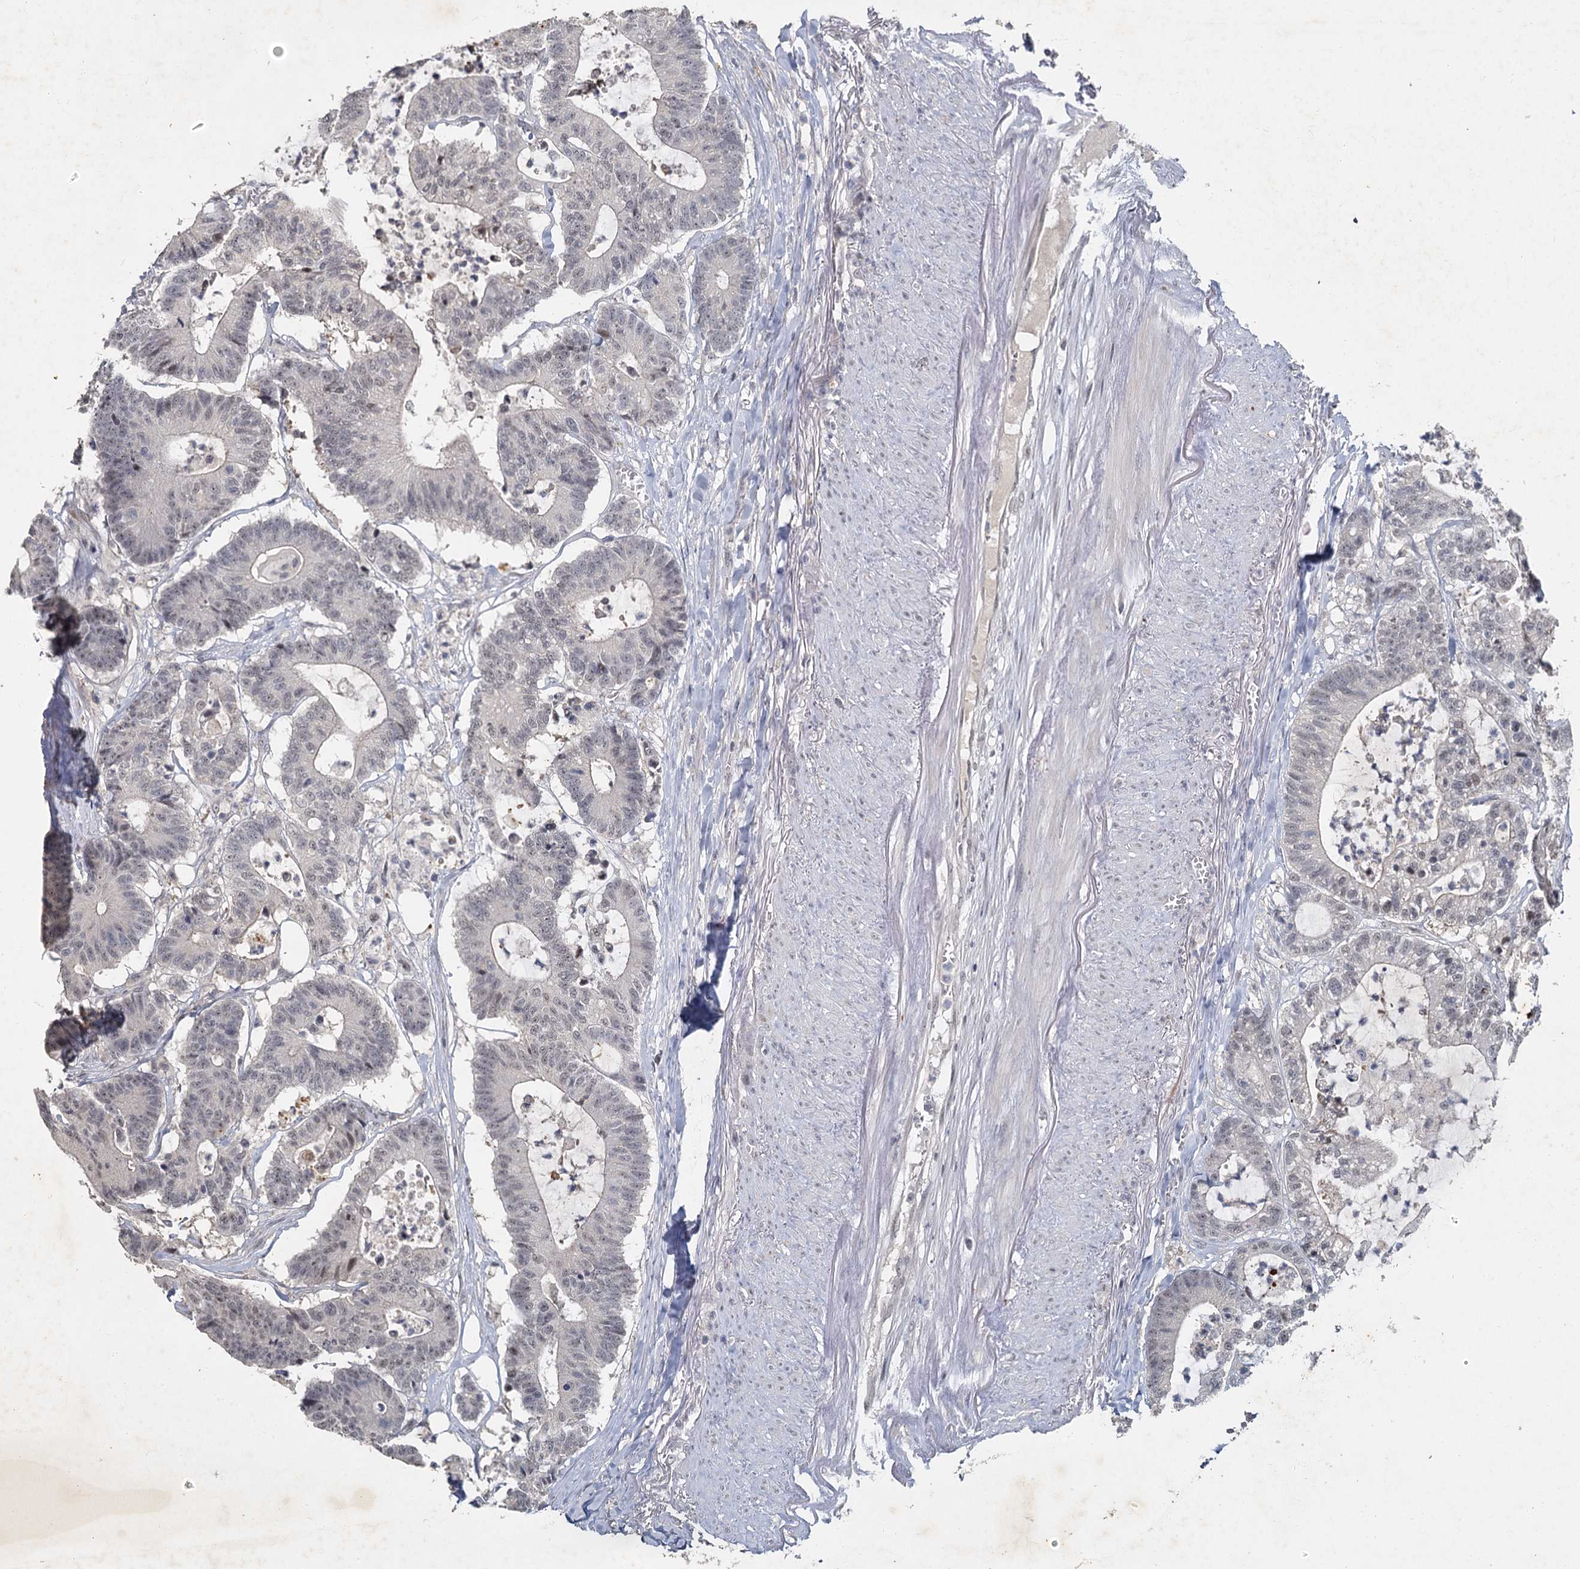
{"staining": {"intensity": "negative", "quantity": "none", "location": "none"}, "tissue": "colorectal cancer", "cell_type": "Tumor cells", "image_type": "cancer", "snomed": [{"axis": "morphology", "description": "Adenocarcinoma, NOS"}, {"axis": "topography", "description": "Colon"}], "caption": "IHC image of neoplastic tissue: colorectal adenocarcinoma stained with DAB demonstrates no significant protein staining in tumor cells.", "gene": "MUCL1", "patient": {"sex": "female", "age": 84}}